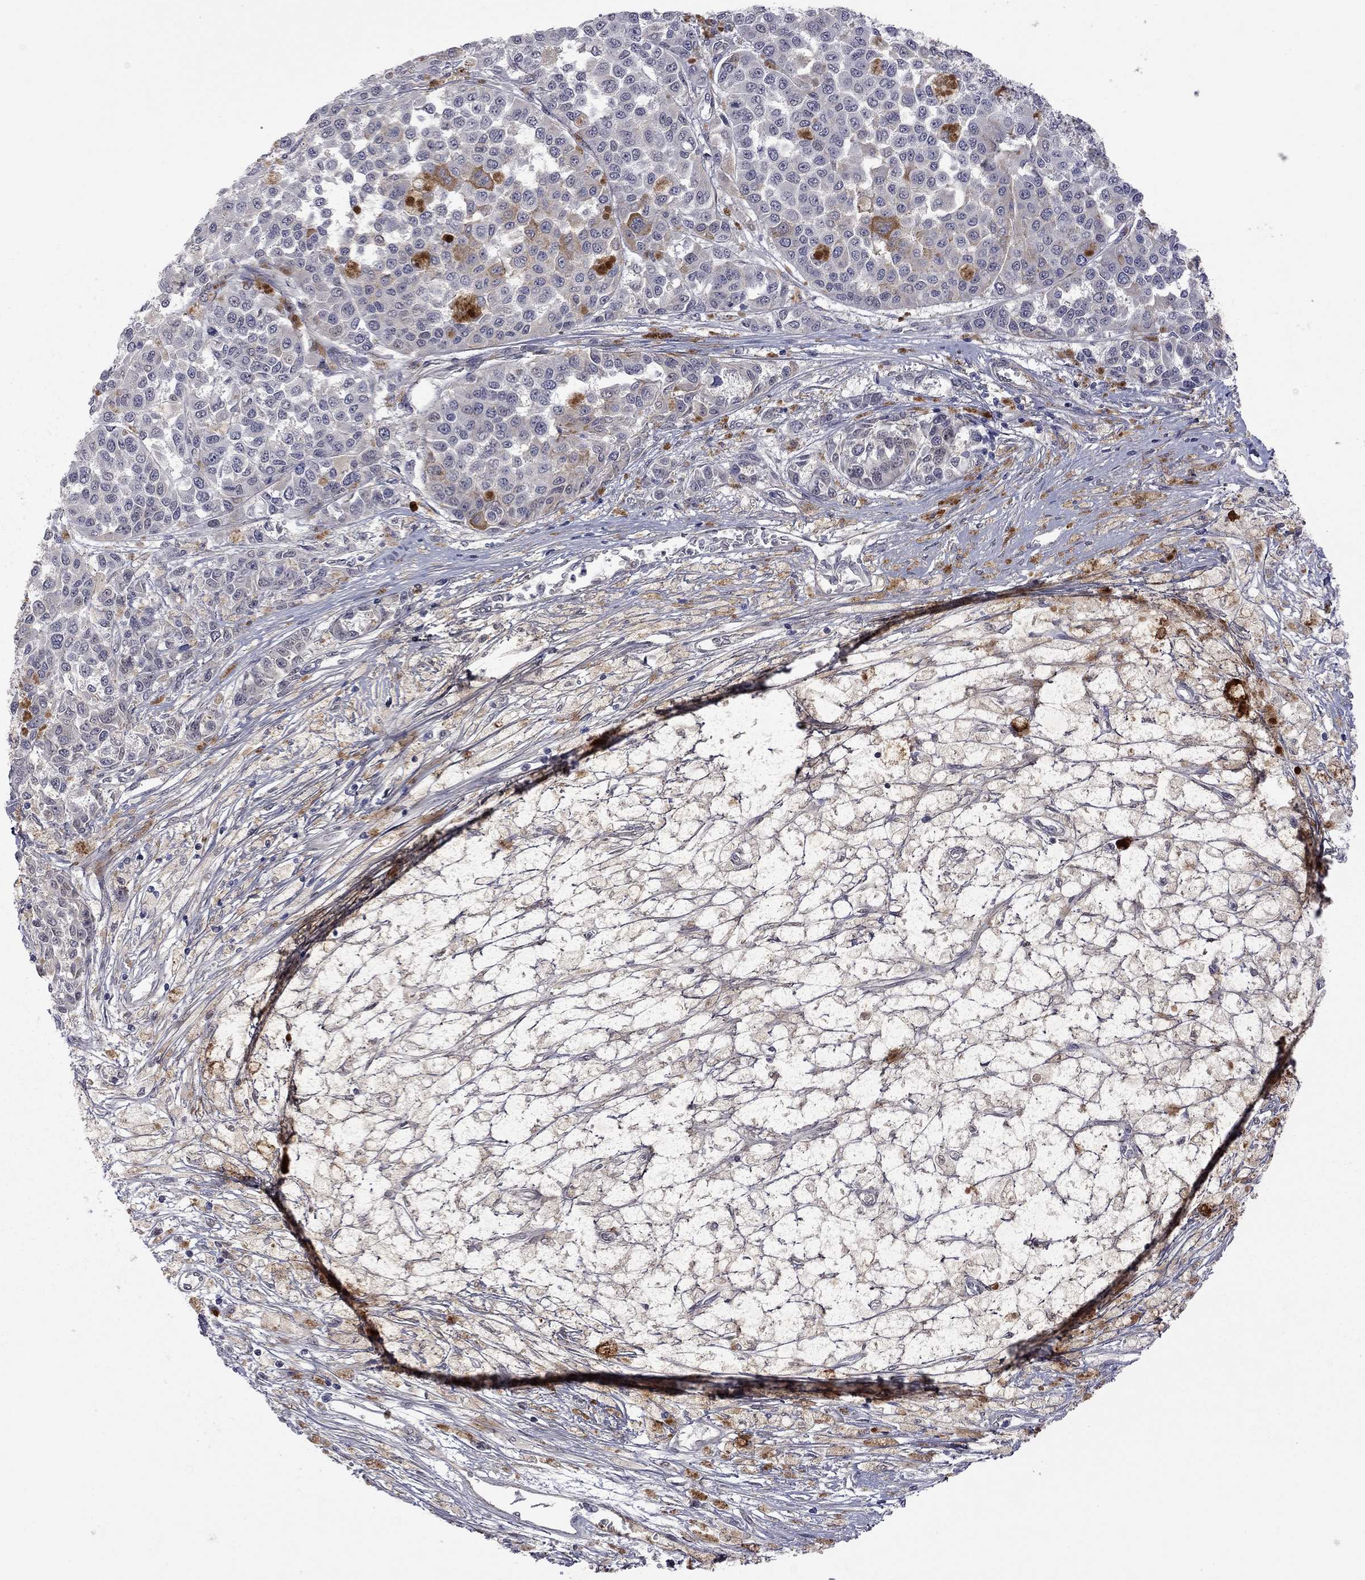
{"staining": {"intensity": "negative", "quantity": "none", "location": "none"}, "tissue": "melanoma", "cell_type": "Tumor cells", "image_type": "cancer", "snomed": [{"axis": "morphology", "description": "Malignant melanoma, NOS"}, {"axis": "topography", "description": "Skin"}], "caption": "DAB immunohistochemical staining of malignant melanoma demonstrates no significant positivity in tumor cells. (DAB immunohistochemistry (IHC), high magnification).", "gene": "FABP12", "patient": {"sex": "female", "age": 58}}